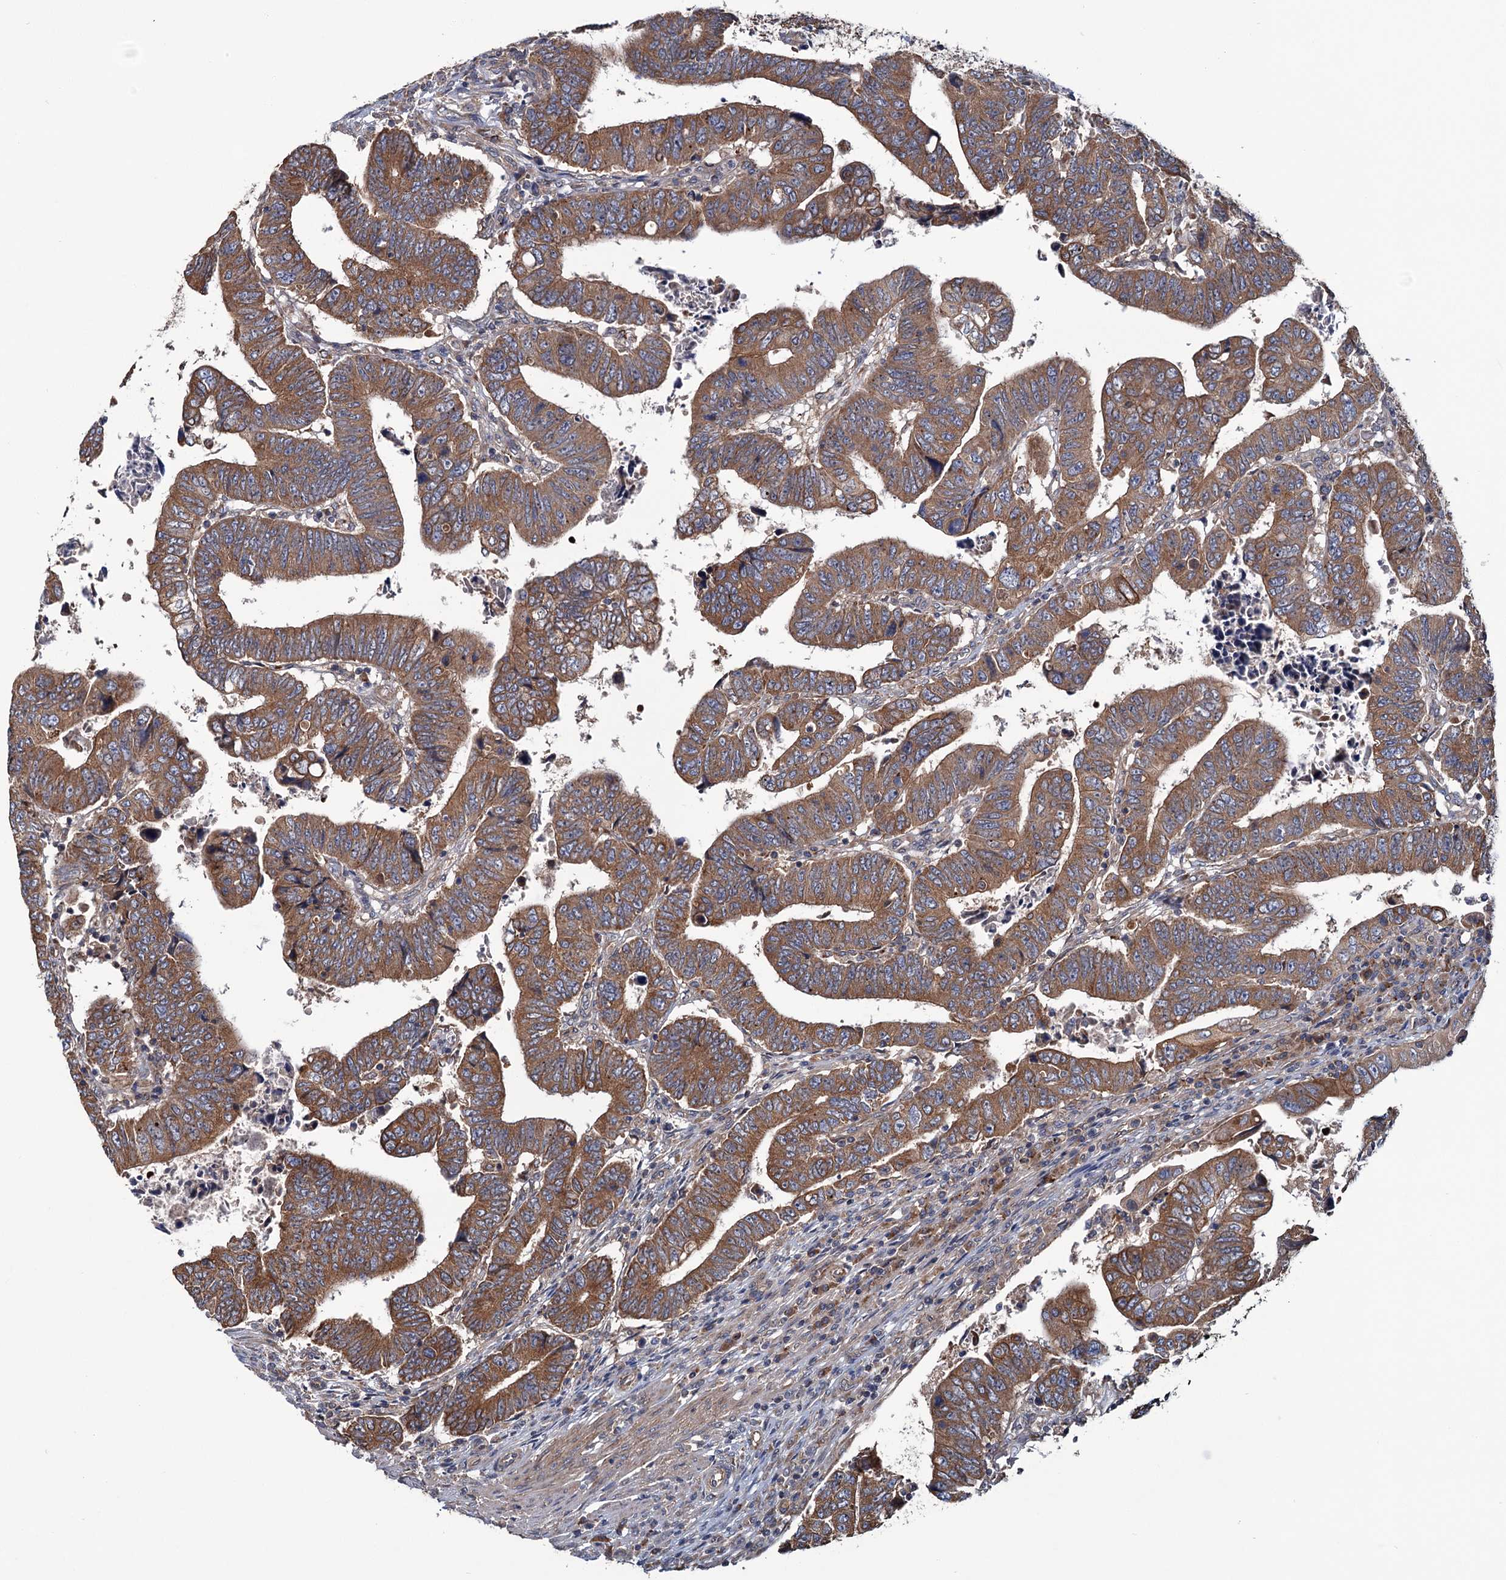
{"staining": {"intensity": "moderate", "quantity": ">75%", "location": "cytoplasmic/membranous"}, "tissue": "colorectal cancer", "cell_type": "Tumor cells", "image_type": "cancer", "snomed": [{"axis": "morphology", "description": "Normal tissue, NOS"}, {"axis": "morphology", "description": "Adenocarcinoma, NOS"}, {"axis": "topography", "description": "Rectum"}], "caption": "Immunohistochemical staining of colorectal adenocarcinoma demonstrates medium levels of moderate cytoplasmic/membranous protein positivity in approximately >75% of tumor cells.", "gene": "MTRR", "patient": {"sex": "female", "age": 65}}